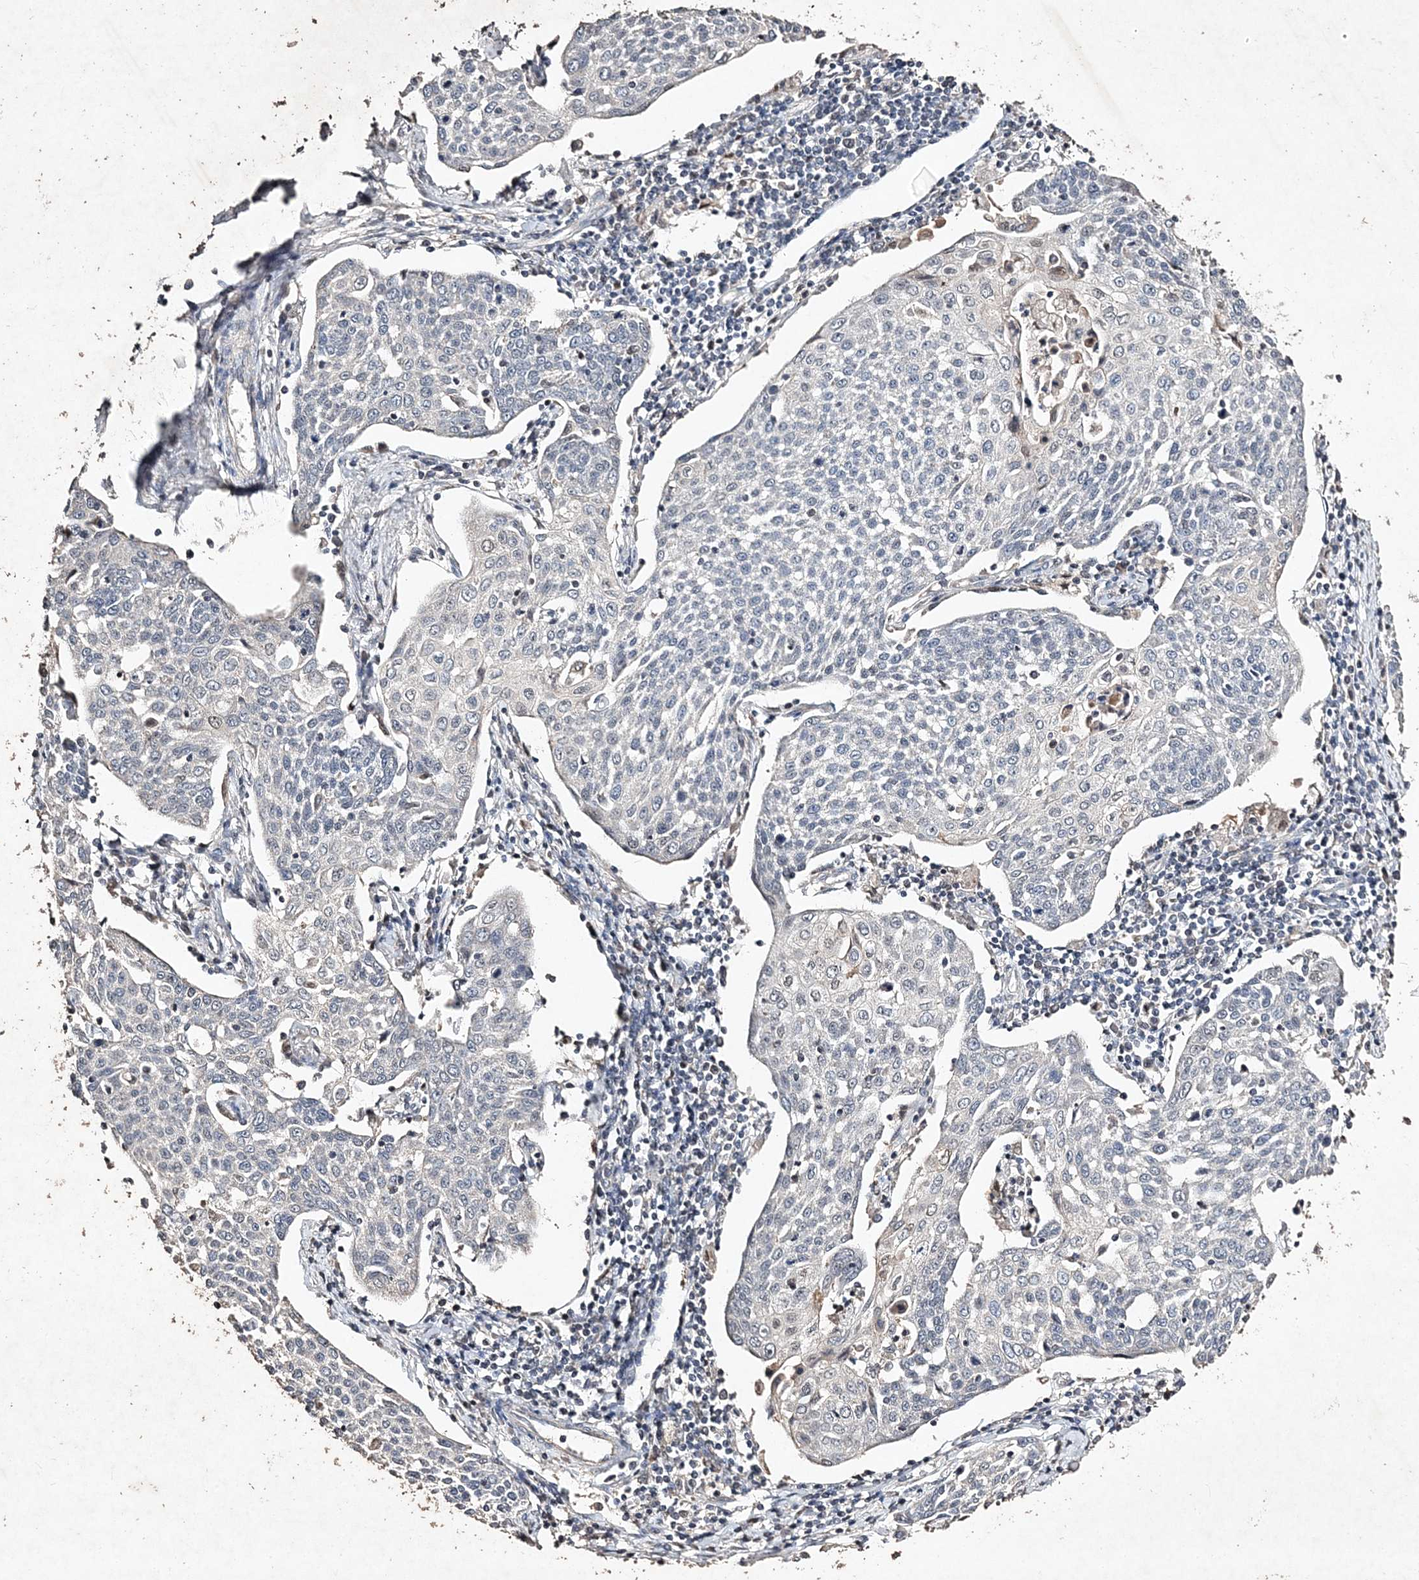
{"staining": {"intensity": "negative", "quantity": "none", "location": "none"}, "tissue": "cervical cancer", "cell_type": "Tumor cells", "image_type": "cancer", "snomed": [{"axis": "morphology", "description": "Squamous cell carcinoma, NOS"}, {"axis": "topography", "description": "Cervix"}], "caption": "An immunohistochemistry histopathology image of cervical cancer (squamous cell carcinoma) is shown. There is no staining in tumor cells of cervical cancer (squamous cell carcinoma).", "gene": "C3orf38", "patient": {"sex": "female", "age": 34}}